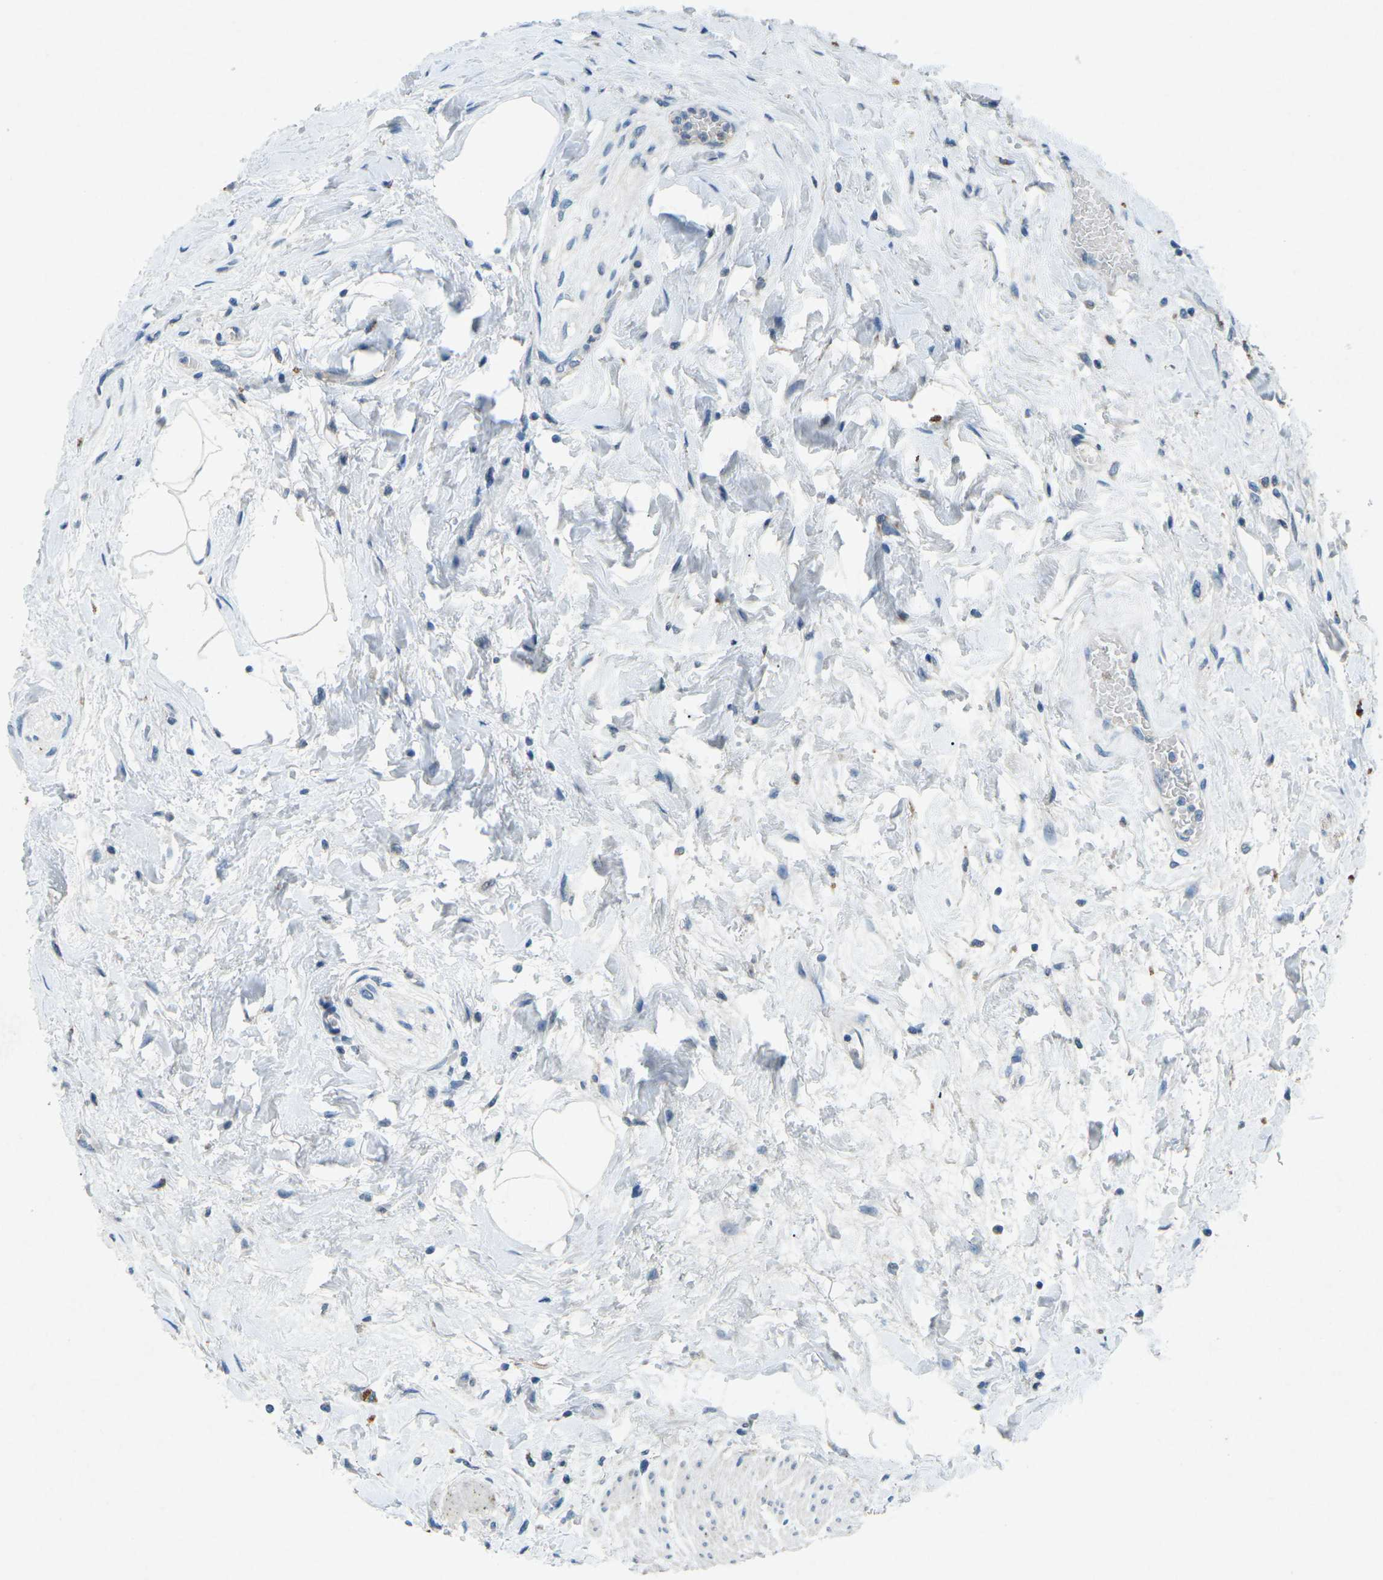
{"staining": {"intensity": "negative", "quantity": "none", "location": "none"}, "tissue": "colorectal cancer", "cell_type": "Tumor cells", "image_type": "cancer", "snomed": [{"axis": "morphology", "description": "Adenocarcinoma, NOS"}, {"axis": "topography", "description": "Rectum"}], "caption": "Immunohistochemical staining of human colorectal cancer demonstrates no significant expression in tumor cells.", "gene": "A1BG", "patient": {"sex": "male", "age": 51}}